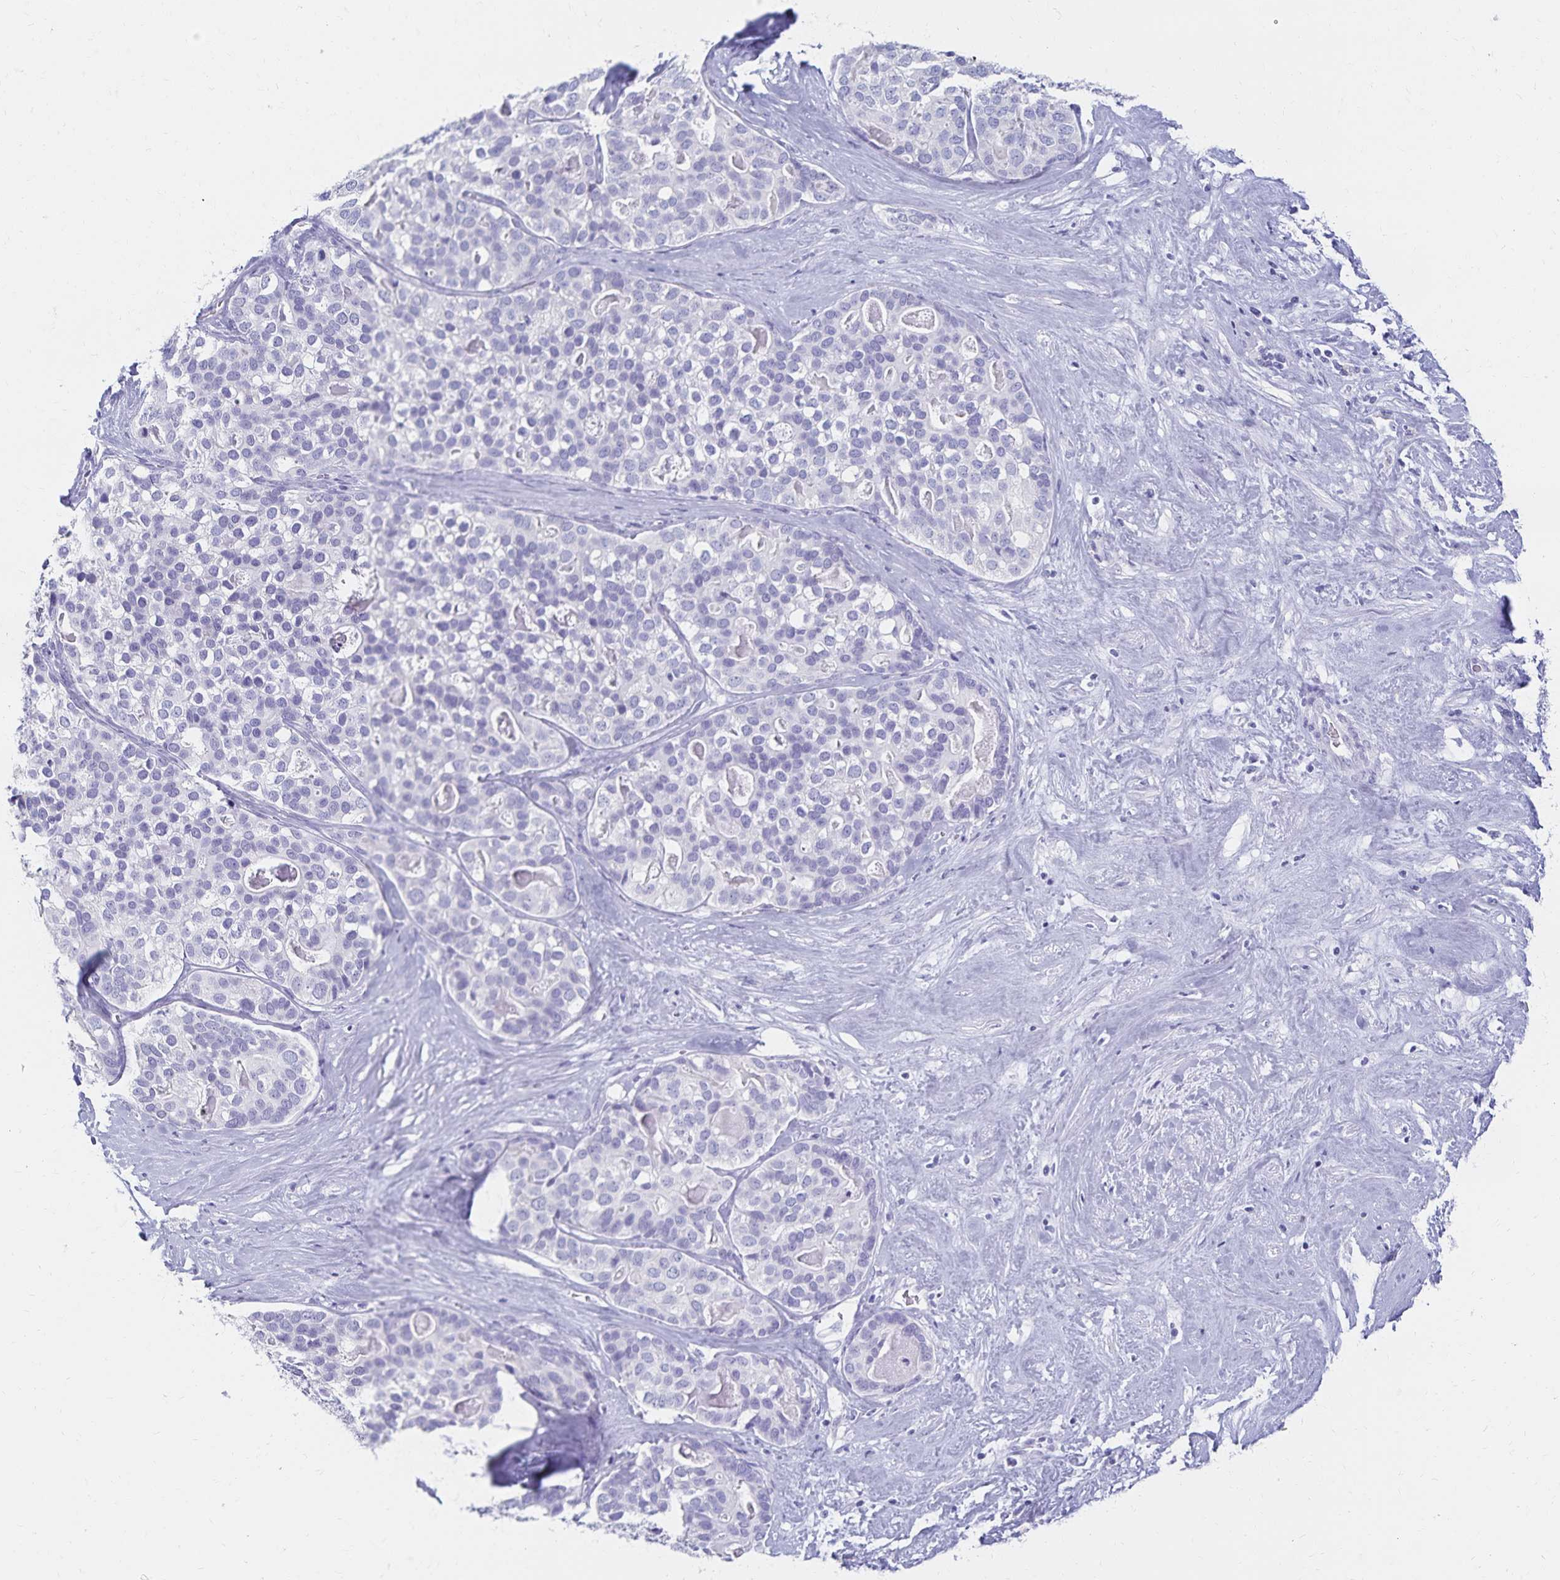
{"staining": {"intensity": "negative", "quantity": "none", "location": "none"}, "tissue": "liver cancer", "cell_type": "Tumor cells", "image_type": "cancer", "snomed": [{"axis": "morphology", "description": "Cholangiocarcinoma"}, {"axis": "topography", "description": "Liver"}], "caption": "Tumor cells are negative for protein expression in human liver cancer.", "gene": "C2orf50", "patient": {"sex": "male", "age": 56}}